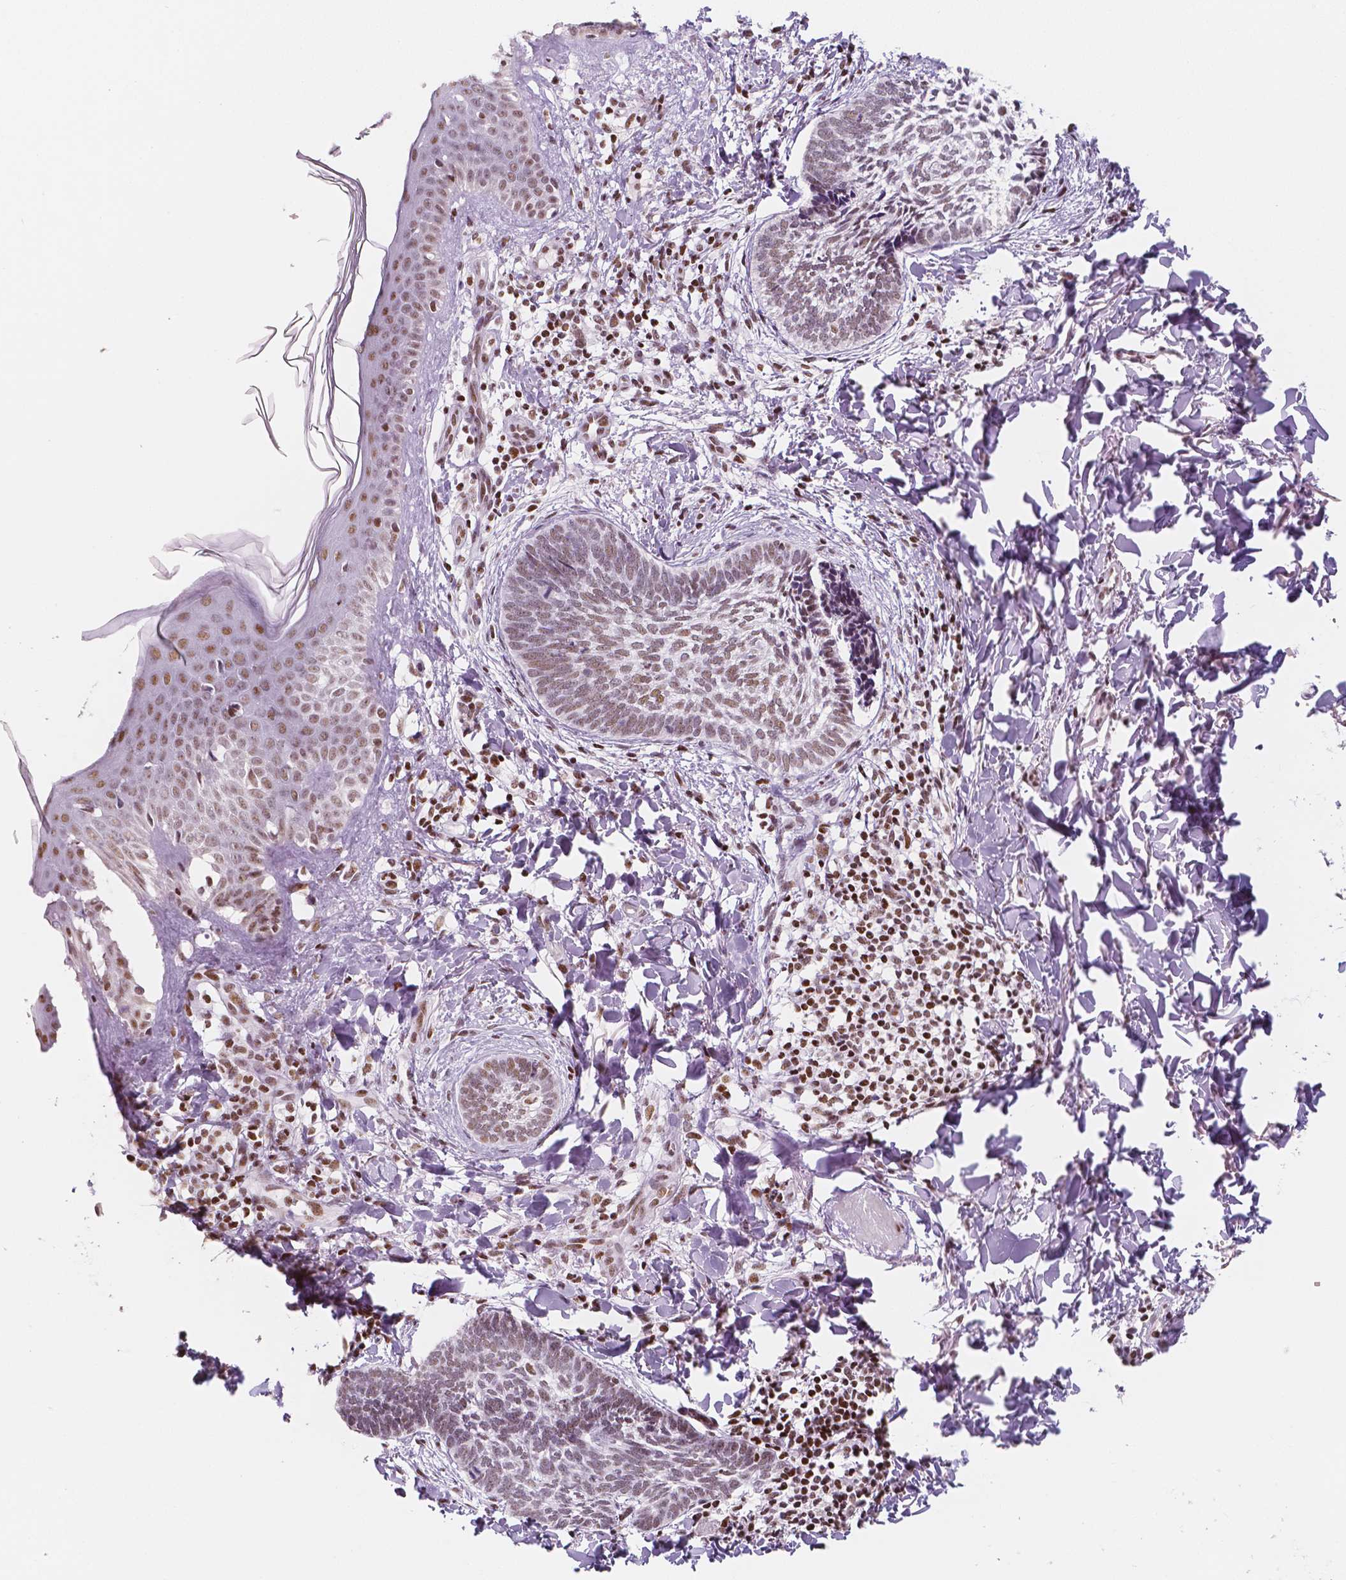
{"staining": {"intensity": "weak", "quantity": "25%-75%", "location": "nuclear"}, "tissue": "skin cancer", "cell_type": "Tumor cells", "image_type": "cancer", "snomed": [{"axis": "morphology", "description": "Normal tissue, NOS"}, {"axis": "morphology", "description": "Basal cell carcinoma"}, {"axis": "topography", "description": "Skin"}], "caption": "Skin cancer was stained to show a protein in brown. There is low levels of weak nuclear expression in about 25%-75% of tumor cells.", "gene": "HDAC1", "patient": {"sex": "male", "age": 46}}